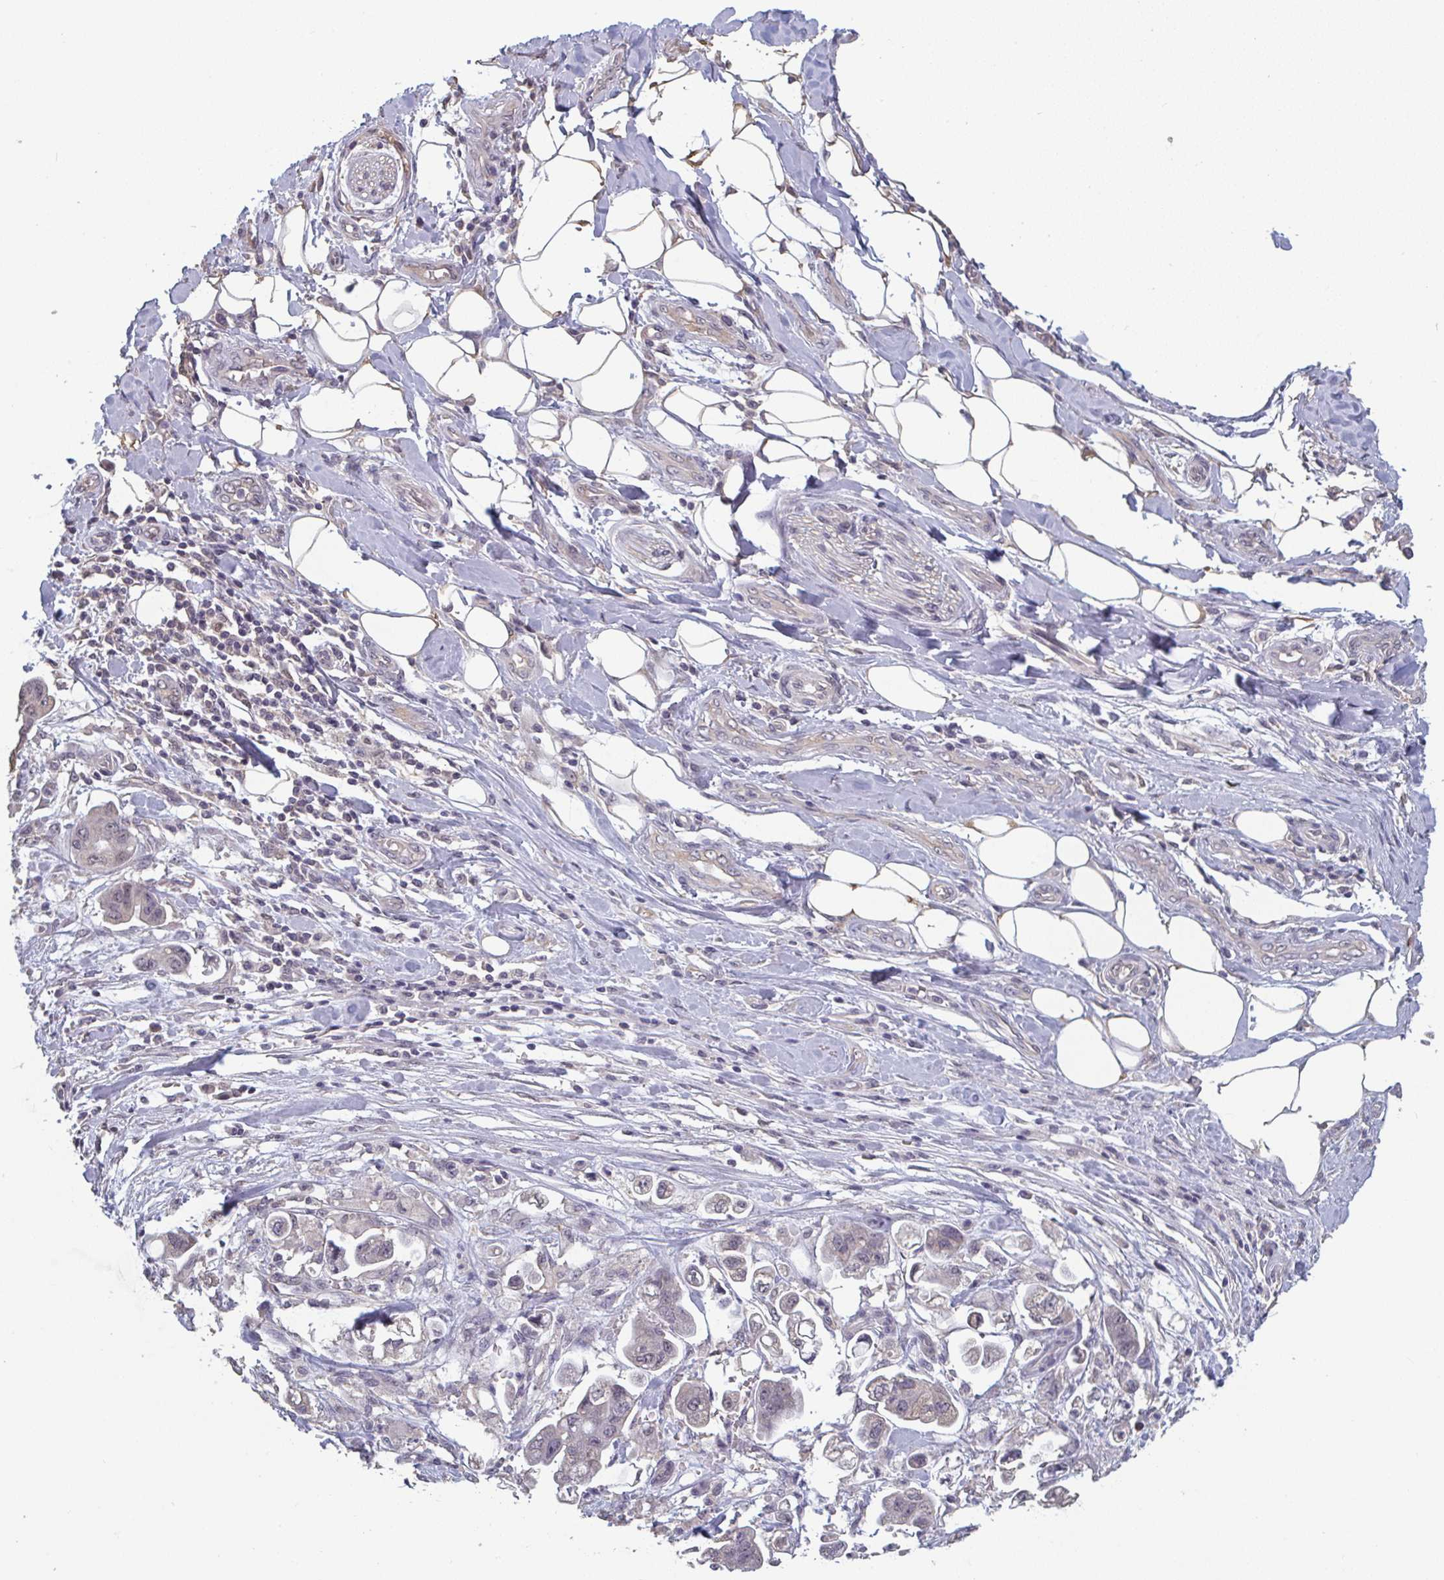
{"staining": {"intensity": "weak", "quantity": "<25%", "location": "cytoplasmic/membranous,nuclear"}, "tissue": "stomach cancer", "cell_type": "Tumor cells", "image_type": "cancer", "snomed": [{"axis": "morphology", "description": "Adenocarcinoma, NOS"}, {"axis": "topography", "description": "Stomach"}], "caption": "A micrograph of stomach adenocarcinoma stained for a protein demonstrates no brown staining in tumor cells. (DAB (3,3'-diaminobenzidine) IHC, high magnification).", "gene": "LIX1", "patient": {"sex": "male", "age": 62}}